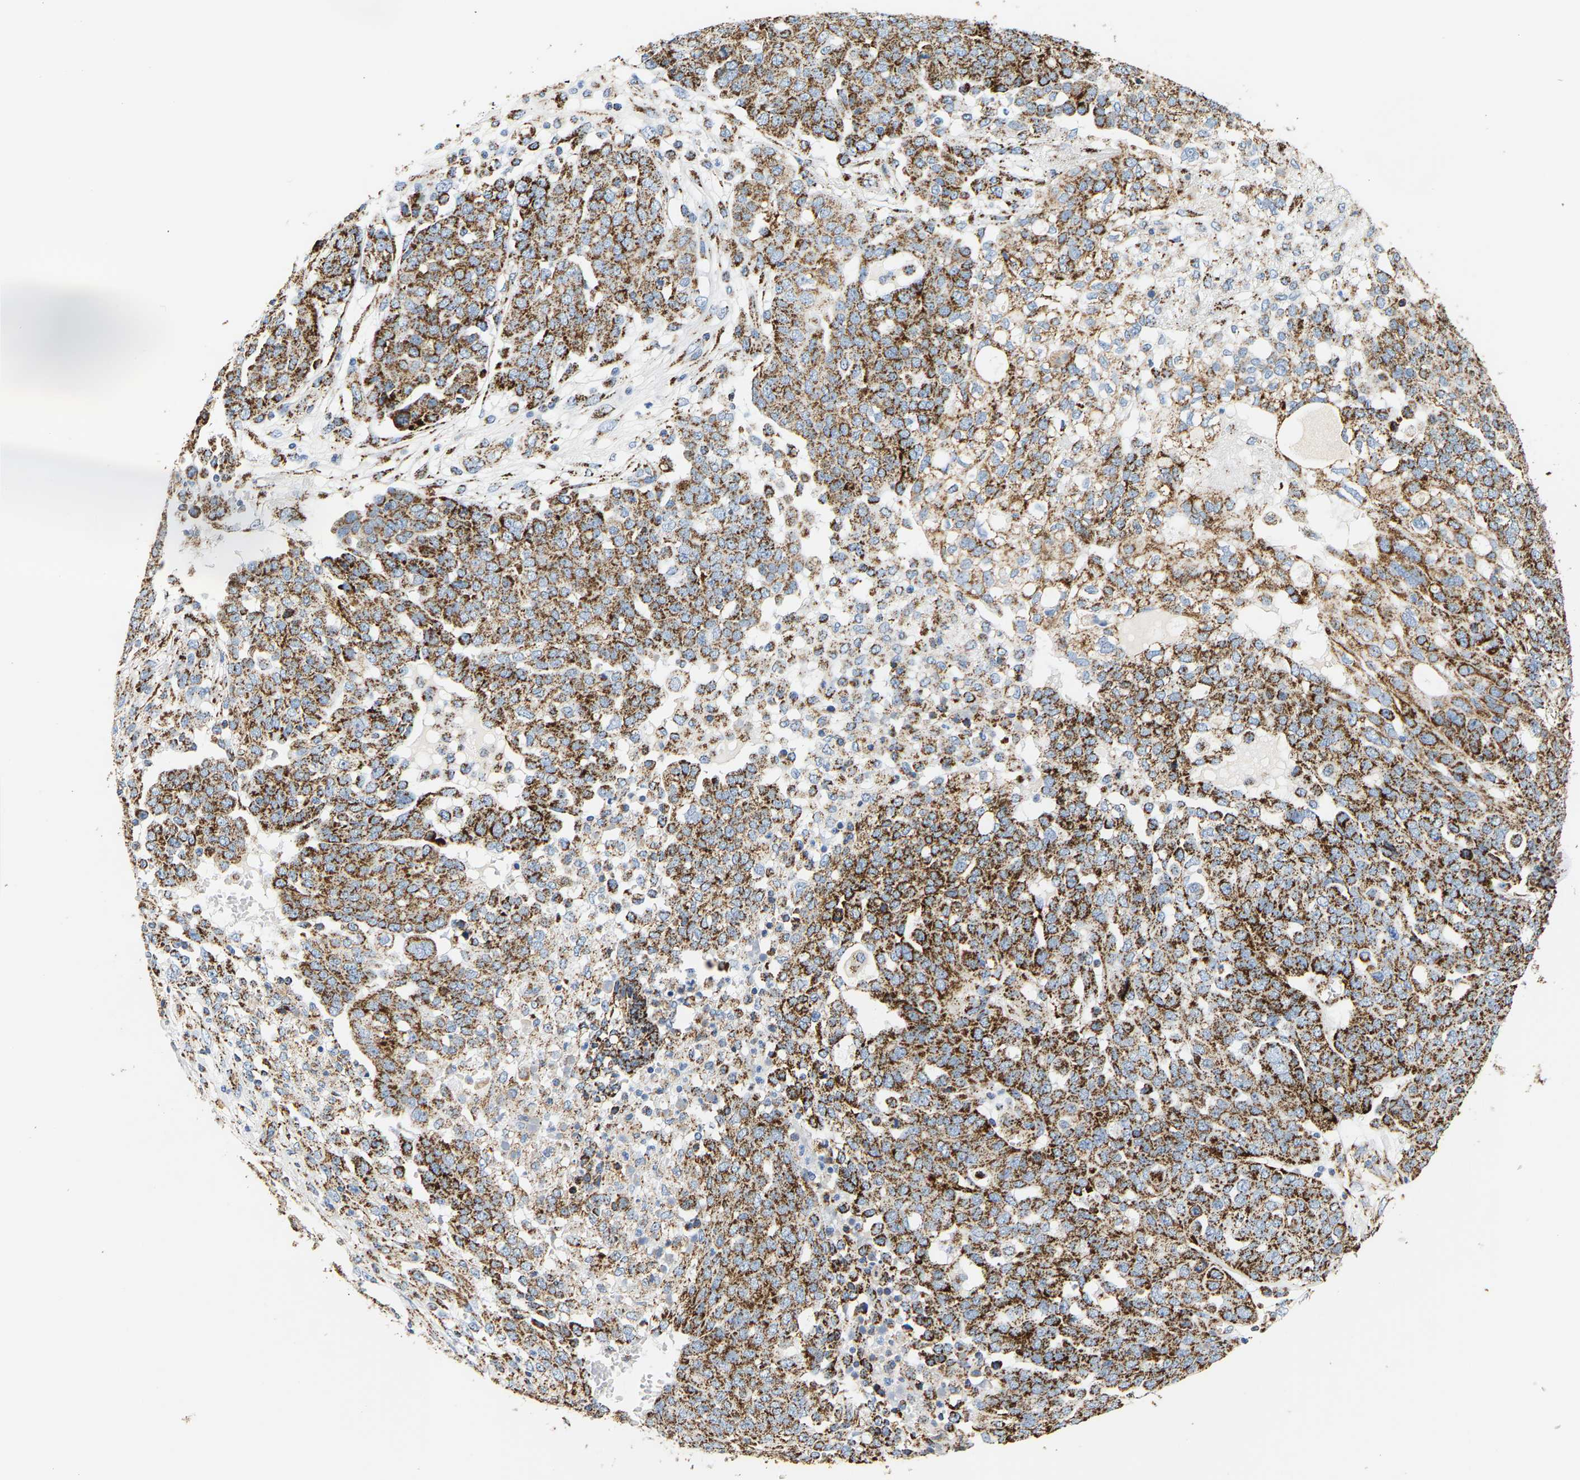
{"staining": {"intensity": "strong", "quantity": ">75%", "location": "cytoplasmic/membranous"}, "tissue": "ovarian cancer", "cell_type": "Tumor cells", "image_type": "cancer", "snomed": [{"axis": "morphology", "description": "Cystadenocarcinoma, serous, NOS"}, {"axis": "topography", "description": "Soft tissue"}, {"axis": "topography", "description": "Ovary"}], "caption": "Strong cytoplasmic/membranous positivity for a protein is present in approximately >75% of tumor cells of ovarian cancer using immunohistochemistry.", "gene": "SHMT2", "patient": {"sex": "female", "age": 57}}